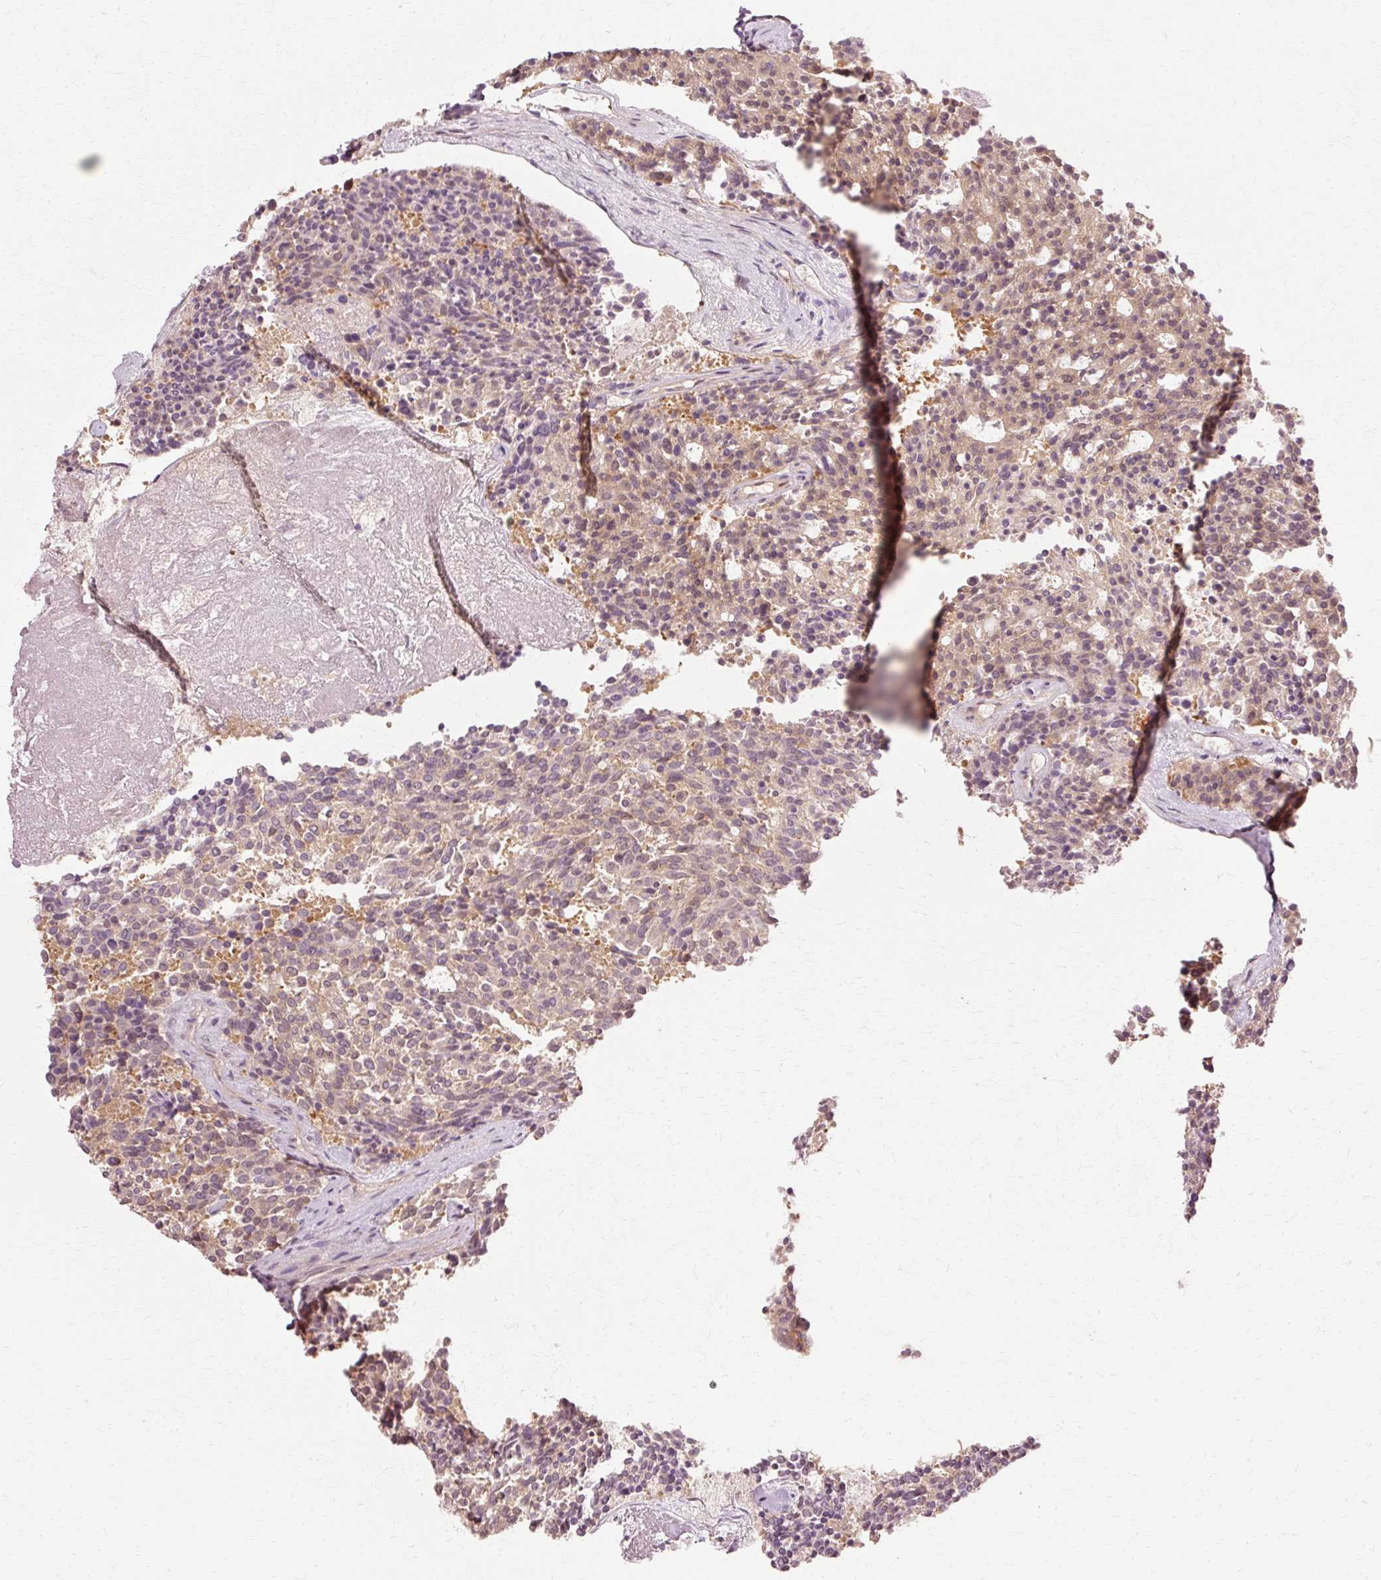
{"staining": {"intensity": "weak", "quantity": ">75%", "location": "cytoplasmic/membranous"}, "tissue": "carcinoid", "cell_type": "Tumor cells", "image_type": "cancer", "snomed": [{"axis": "morphology", "description": "Carcinoid, malignant, NOS"}, {"axis": "topography", "description": "Pancreas"}], "caption": "Immunohistochemistry (IHC) image of carcinoid (malignant) stained for a protein (brown), which demonstrates low levels of weak cytoplasmic/membranous positivity in about >75% of tumor cells.", "gene": "RGPD5", "patient": {"sex": "female", "age": 54}}